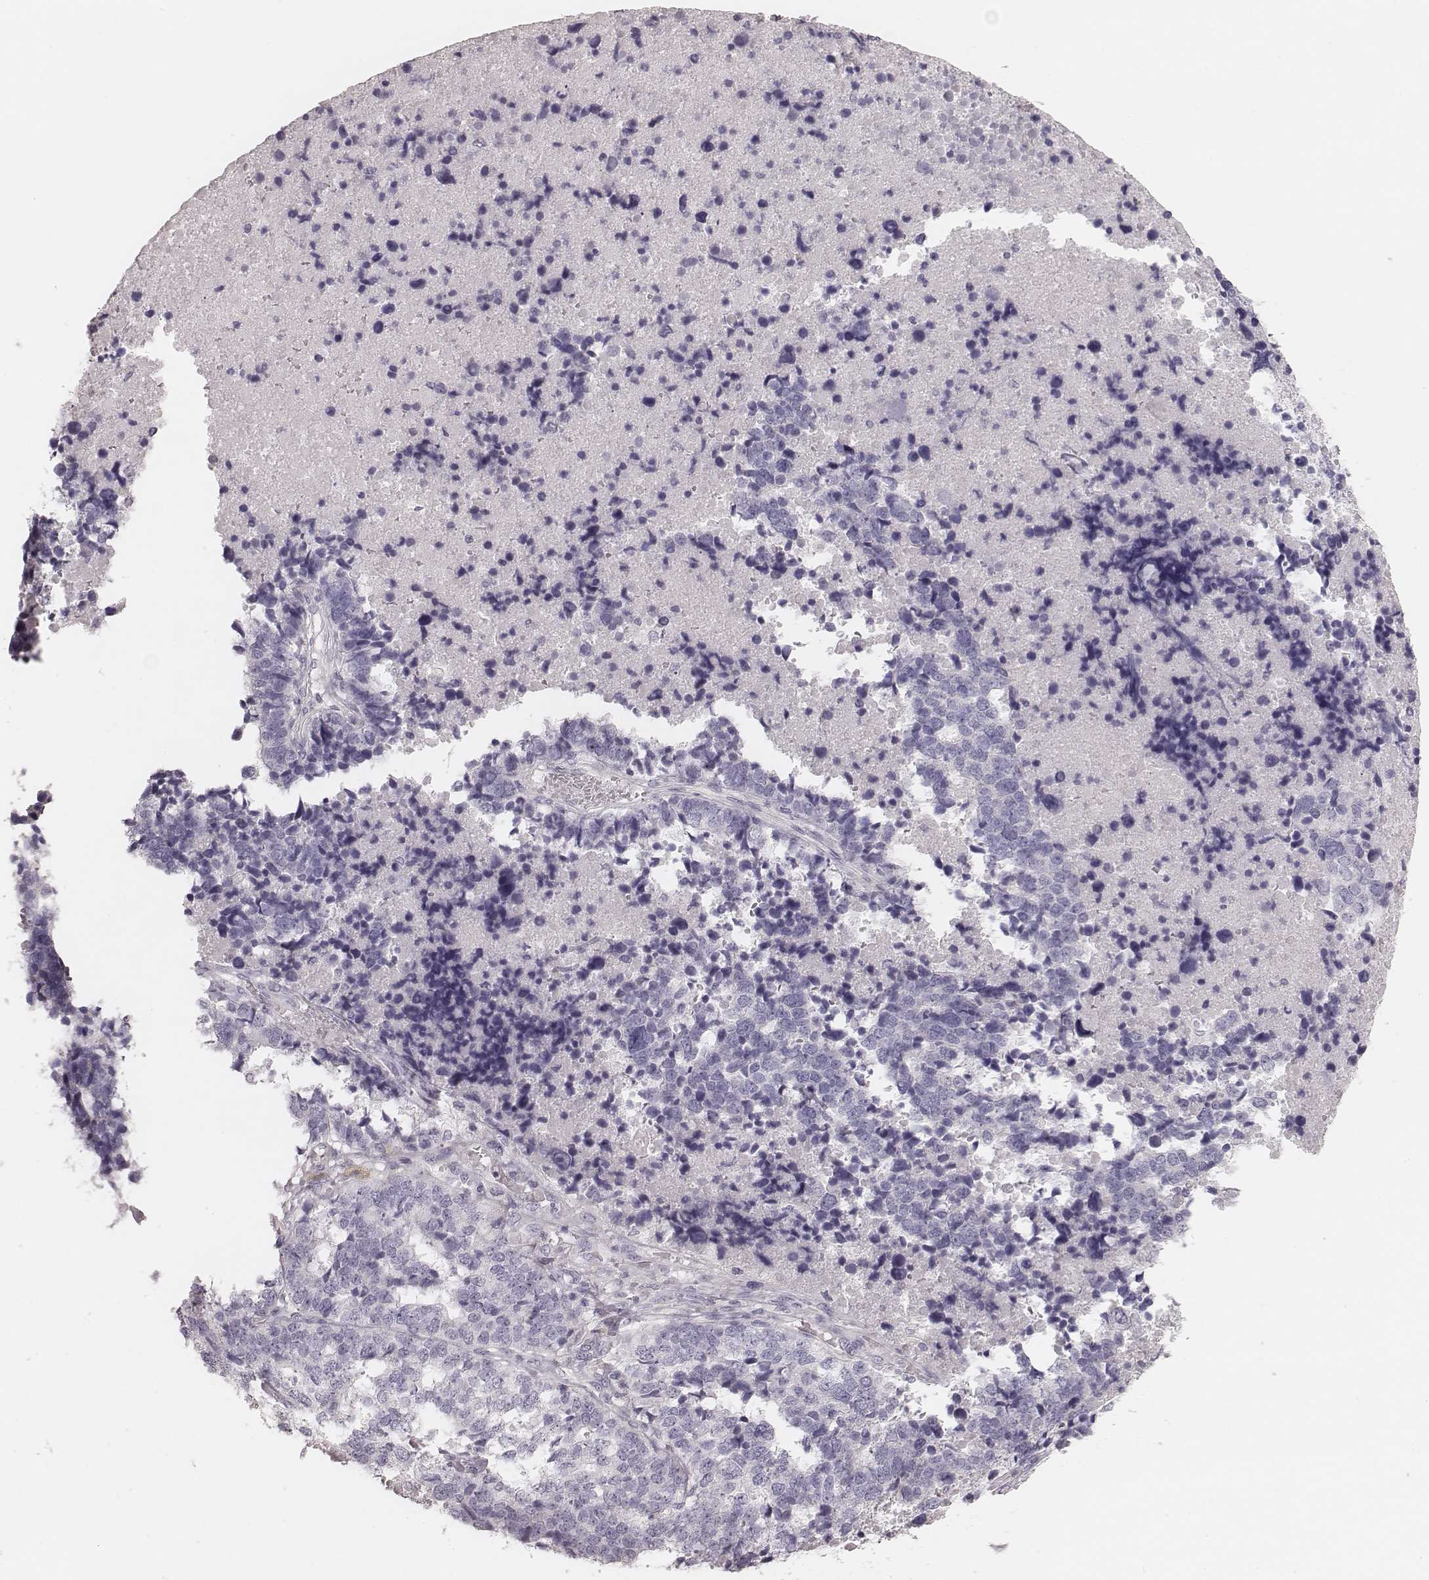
{"staining": {"intensity": "negative", "quantity": "none", "location": "none"}, "tissue": "stomach cancer", "cell_type": "Tumor cells", "image_type": "cancer", "snomed": [{"axis": "morphology", "description": "Adenocarcinoma, NOS"}, {"axis": "topography", "description": "Stomach"}], "caption": "This image is of stomach cancer (adenocarcinoma) stained with immunohistochemistry to label a protein in brown with the nuclei are counter-stained blue. There is no positivity in tumor cells.", "gene": "ZP4", "patient": {"sex": "male", "age": 69}}